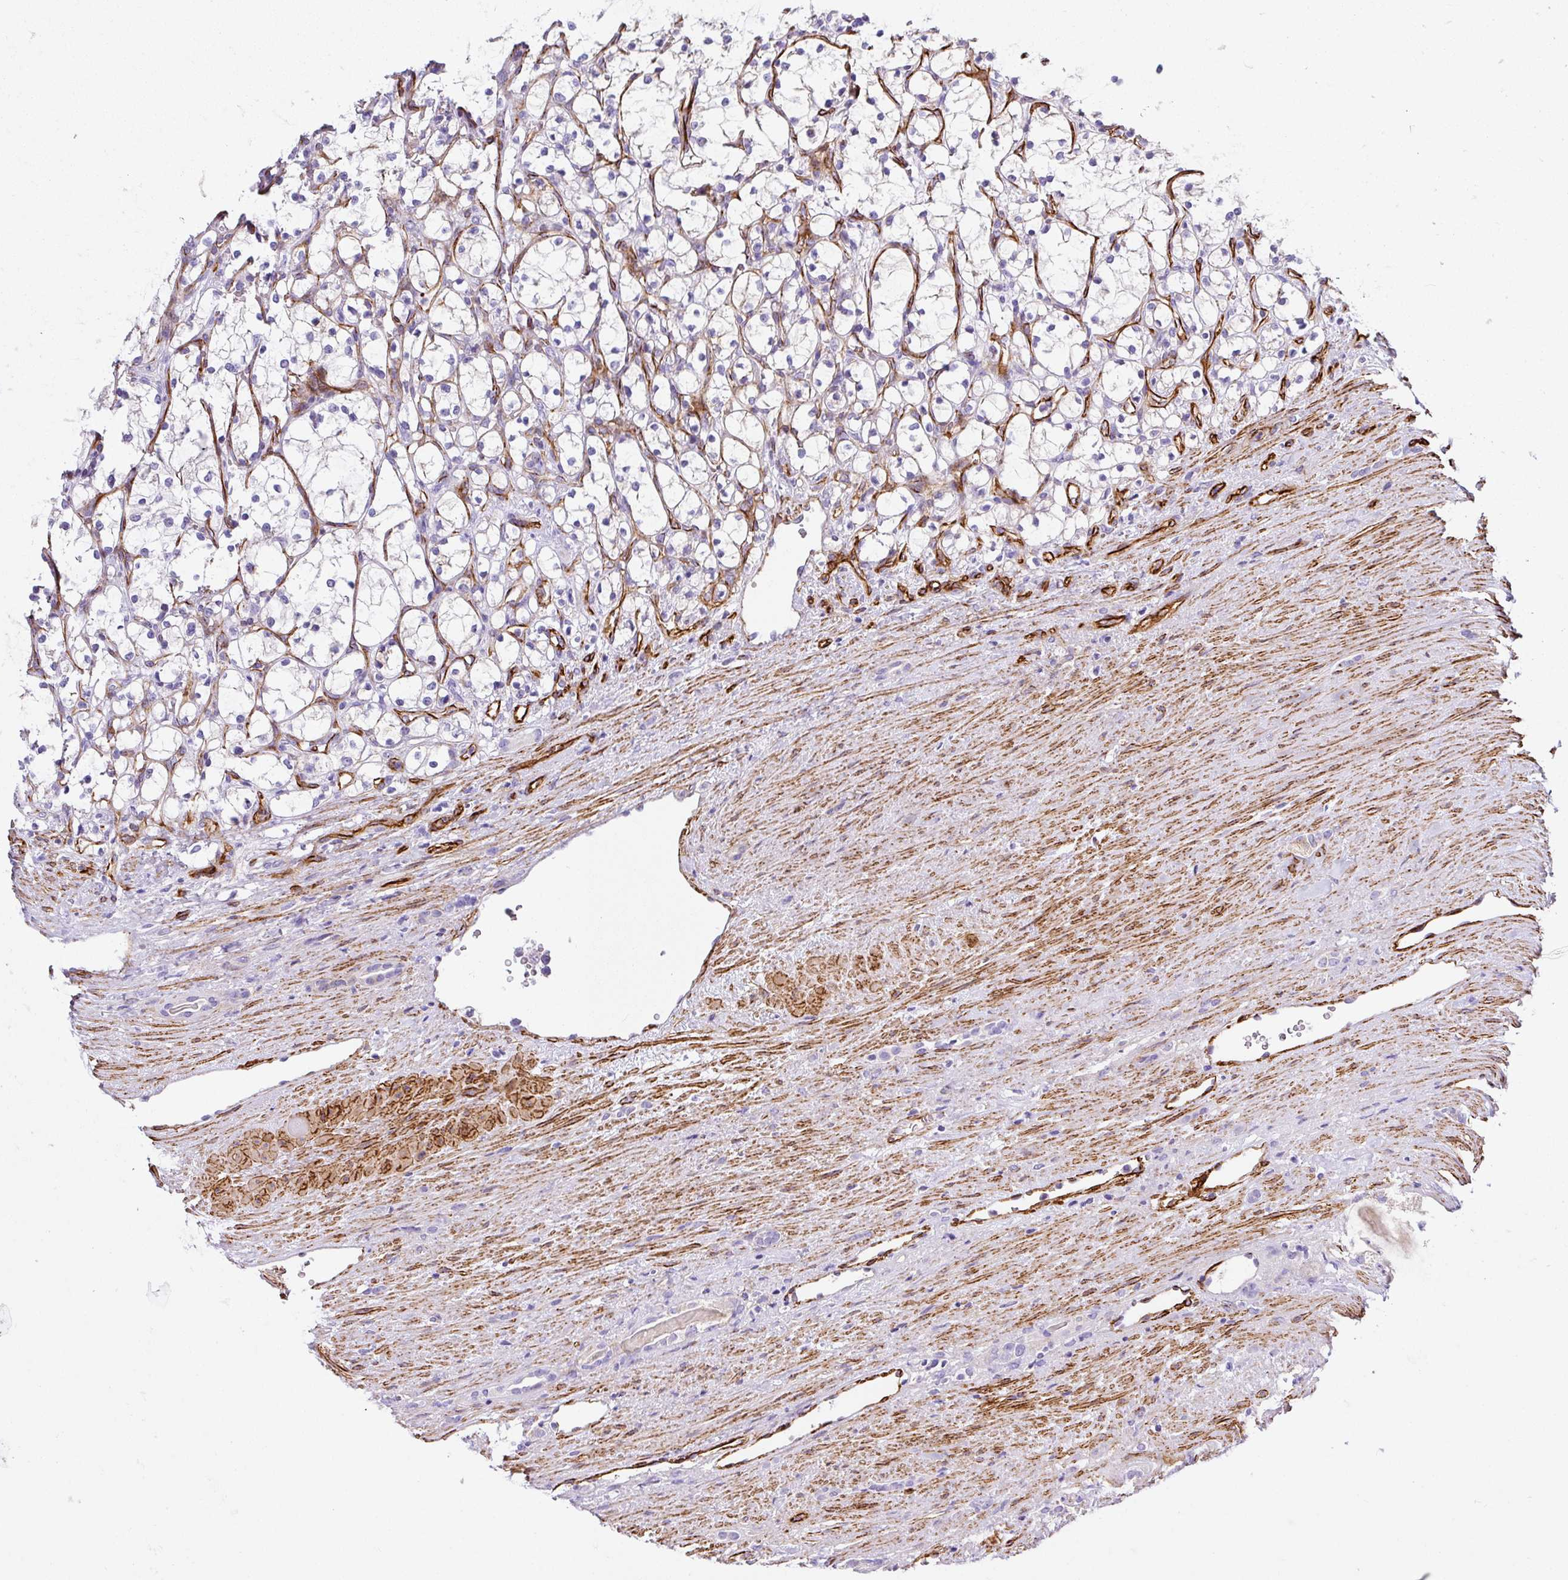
{"staining": {"intensity": "negative", "quantity": "none", "location": "none"}, "tissue": "renal cancer", "cell_type": "Tumor cells", "image_type": "cancer", "snomed": [{"axis": "morphology", "description": "Adenocarcinoma, NOS"}, {"axis": "topography", "description": "Kidney"}], "caption": "This is an immunohistochemistry (IHC) micrograph of renal cancer. There is no staining in tumor cells.", "gene": "SLC25A17", "patient": {"sex": "female", "age": 69}}